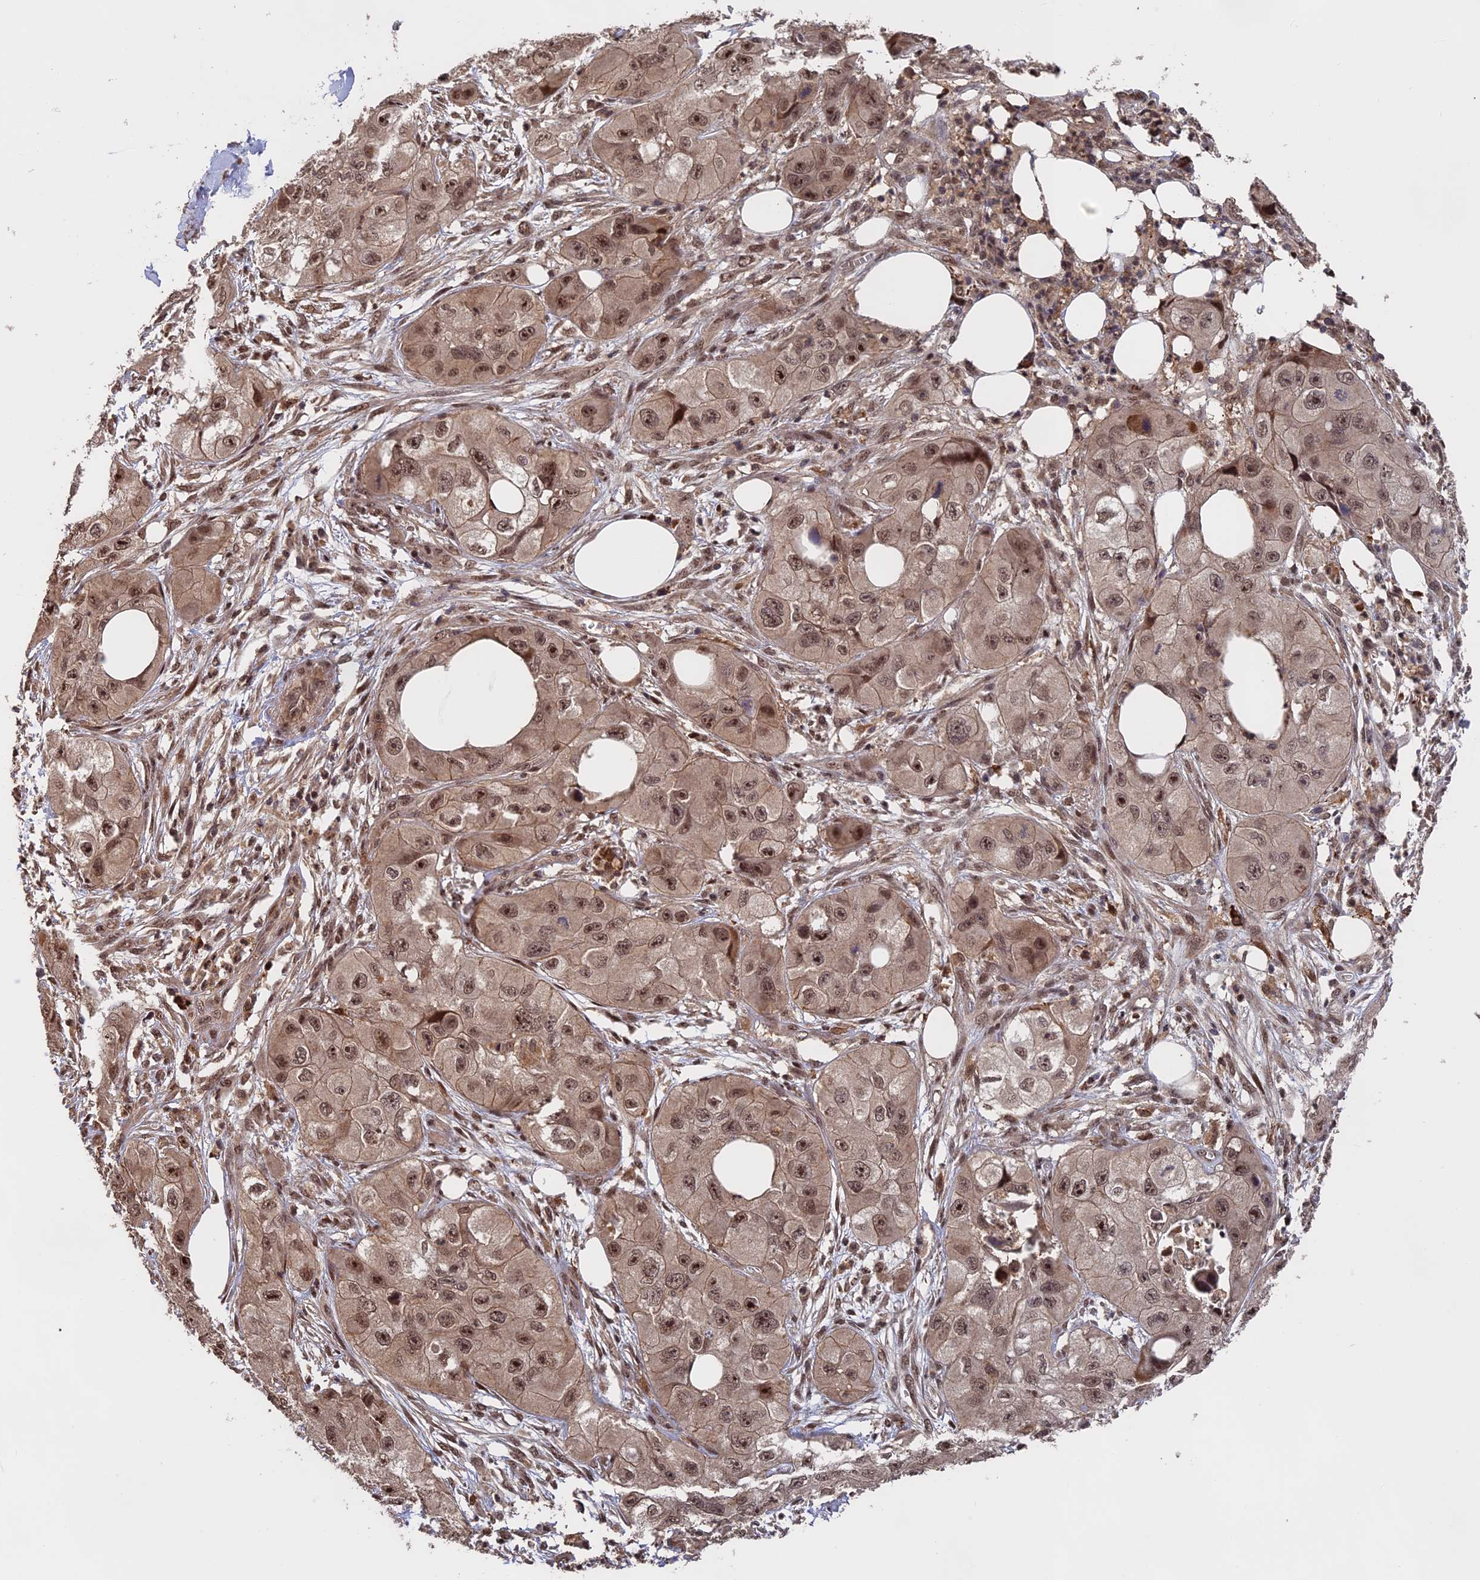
{"staining": {"intensity": "moderate", "quantity": ">75%", "location": "cytoplasmic/membranous,nuclear"}, "tissue": "skin cancer", "cell_type": "Tumor cells", "image_type": "cancer", "snomed": [{"axis": "morphology", "description": "Squamous cell carcinoma, NOS"}, {"axis": "topography", "description": "Skin"}, {"axis": "topography", "description": "Subcutis"}], "caption": "Skin squamous cell carcinoma stained with IHC demonstrates moderate cytoplasmic/membranous and nuclear expression in approximately >75% of tumor cells.", "gene": "OSBPL1A", "patient": {"sex": "male", "age": 73}}